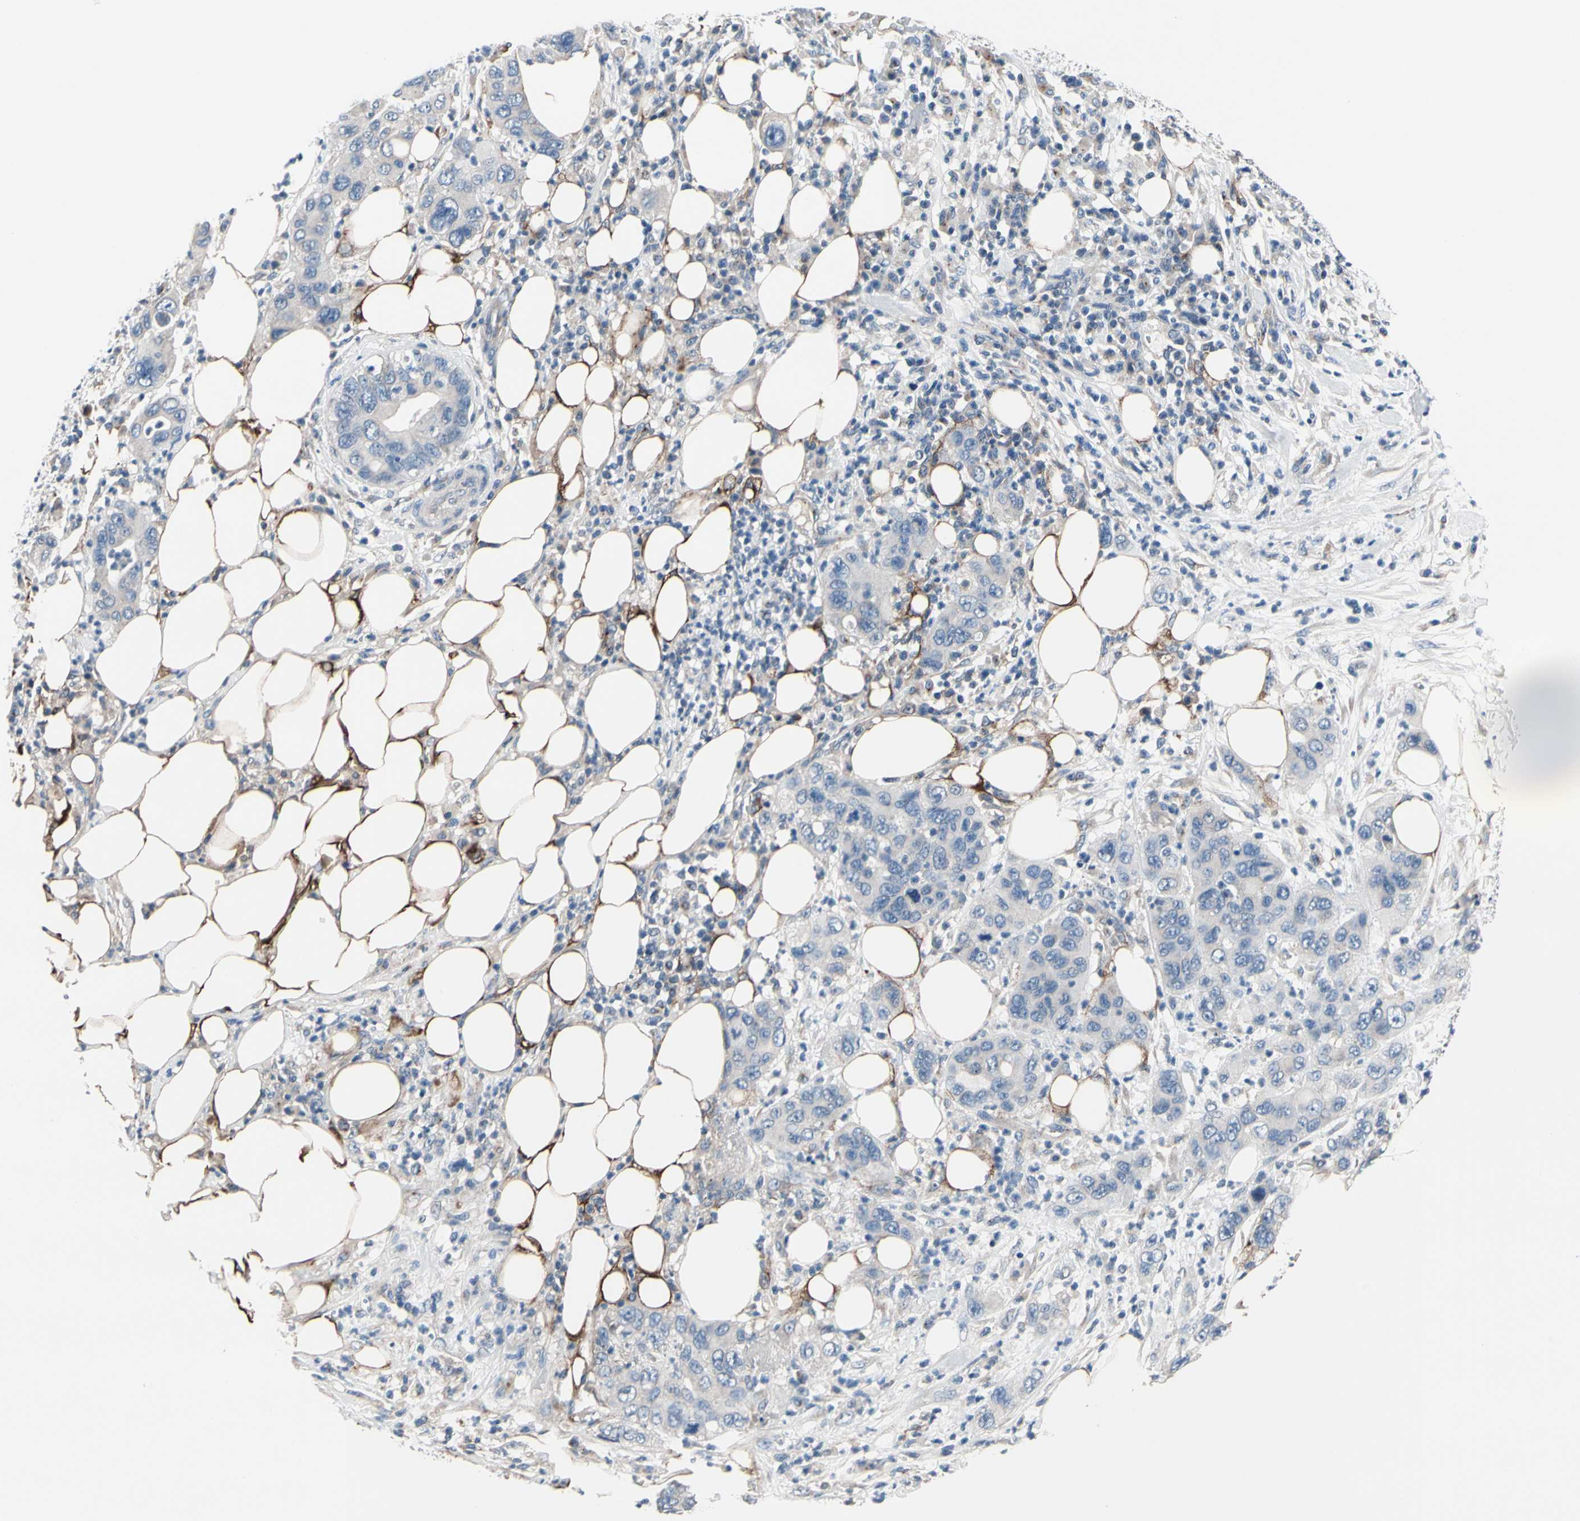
{"staining": {"intensity": "negative", "quantity": "none", "location": "none"}, "tissue": "pancreatic cancer", "cell_type": "Tumor cells", "image_type": "cancer", "snomed": [{"axis": "morphology", "description": "Adenocarcinoma, NOS"}, {"axis": "topography", "description": "Pancreas"}], "caption": "There is no significant positivity in tumor cells of pancreatic cancer (adenocarcinoma).", "gene": "PRKAR2B", "patient": {"sex": "female", "age": 71}}